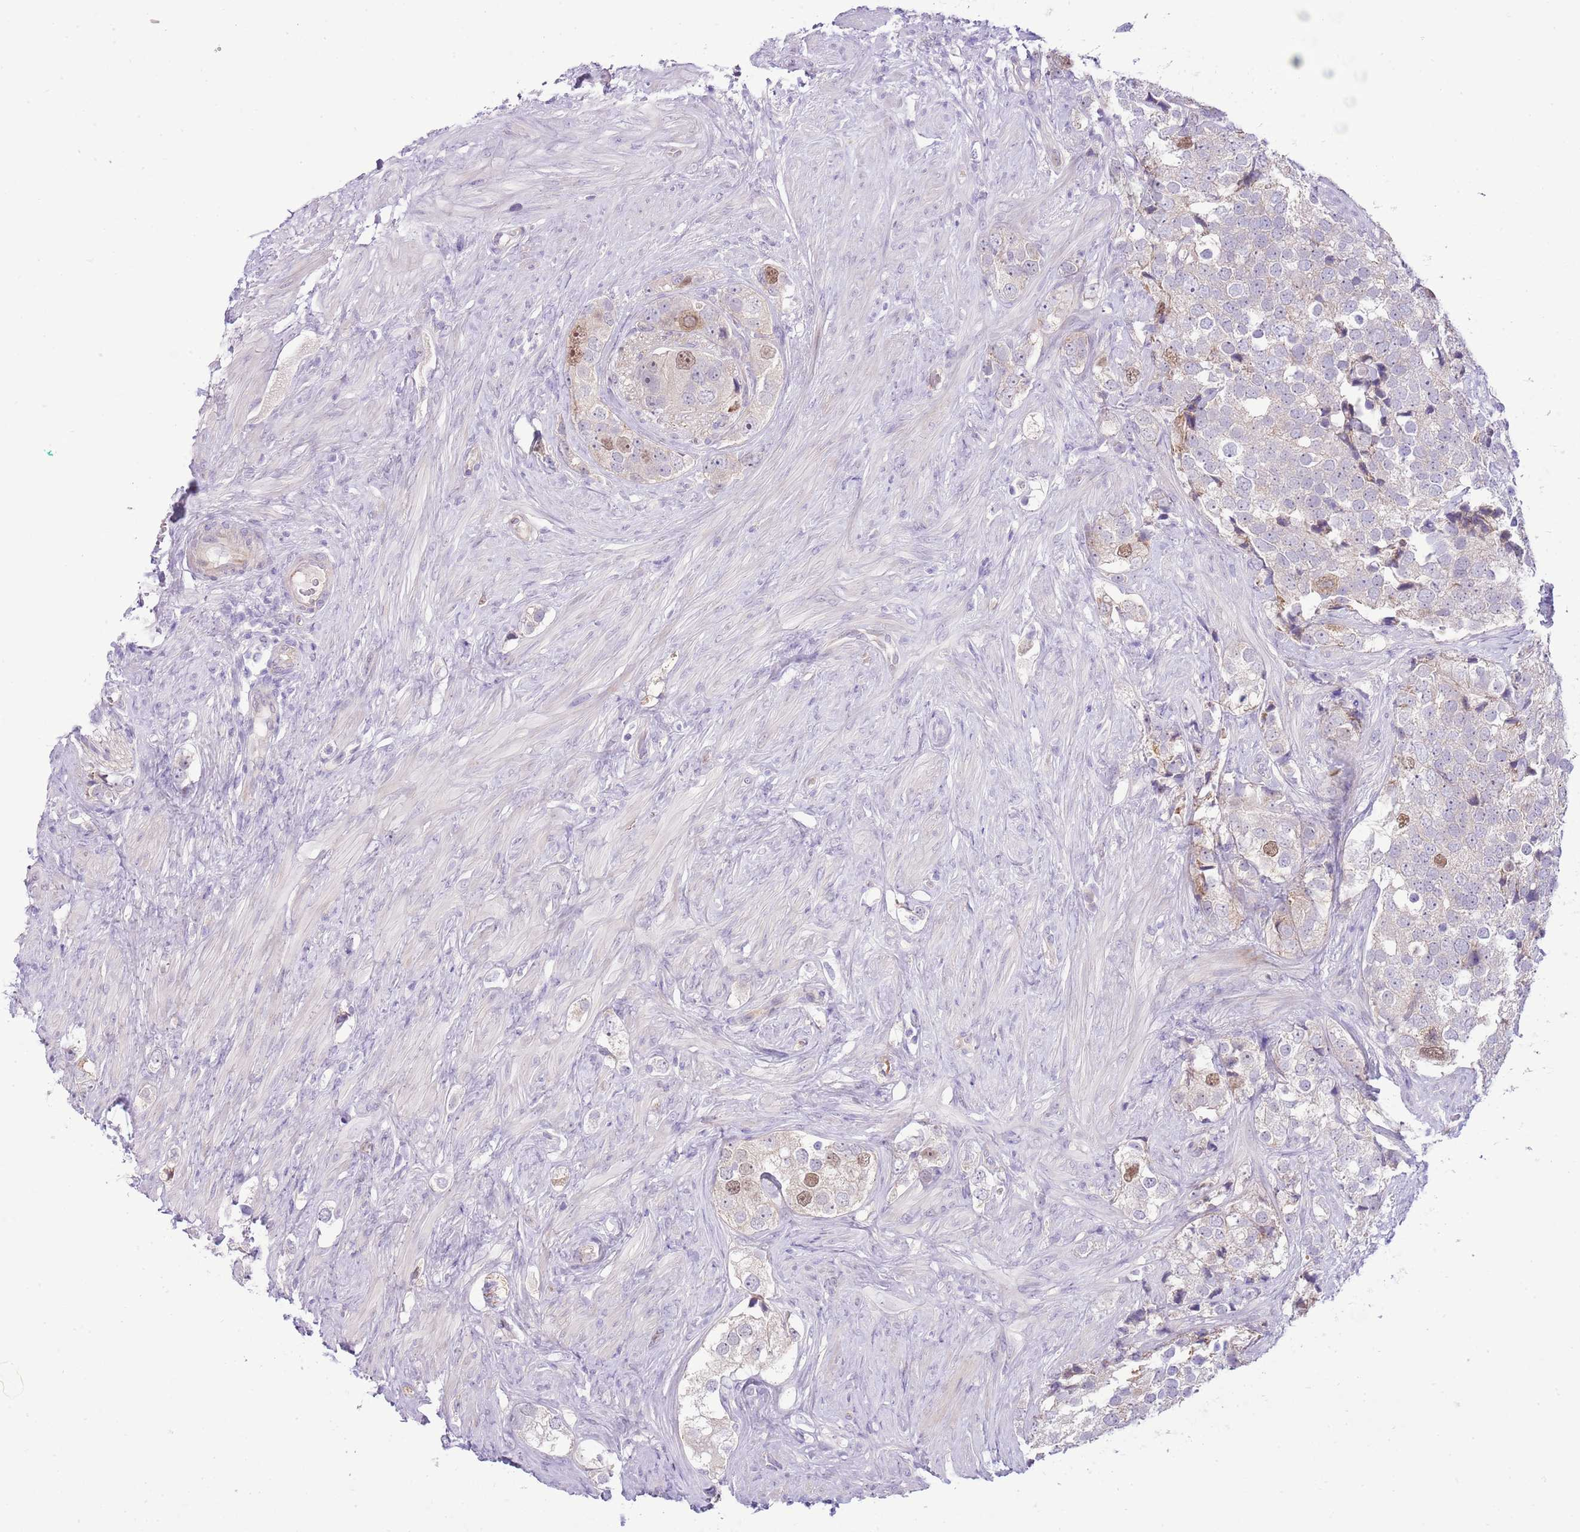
{"staining": {"intensity": "moderate", "quantity": "<25%", "location": "nuclear"}, "tissue": "prostate cancer", "cell_type": "Tumor cells", "image_type": "cancer", "snomed": [{"axis": "morphology", "description": "Adenocarcinoma, High grade"}, {"axis": "topography", "description": "Prostate"}], "caption": "Immunohistochemistry (IHC) (DAB (3,3'-diaminobenzidine)) staining of human prostate cancer (adenocarcinoma (high-grade)) reveals moderate nuclear protein staining in approximately <25% of tumor cells.", "gene": "FBRSL1", "patient": {"sex": "male", "age": 49}}